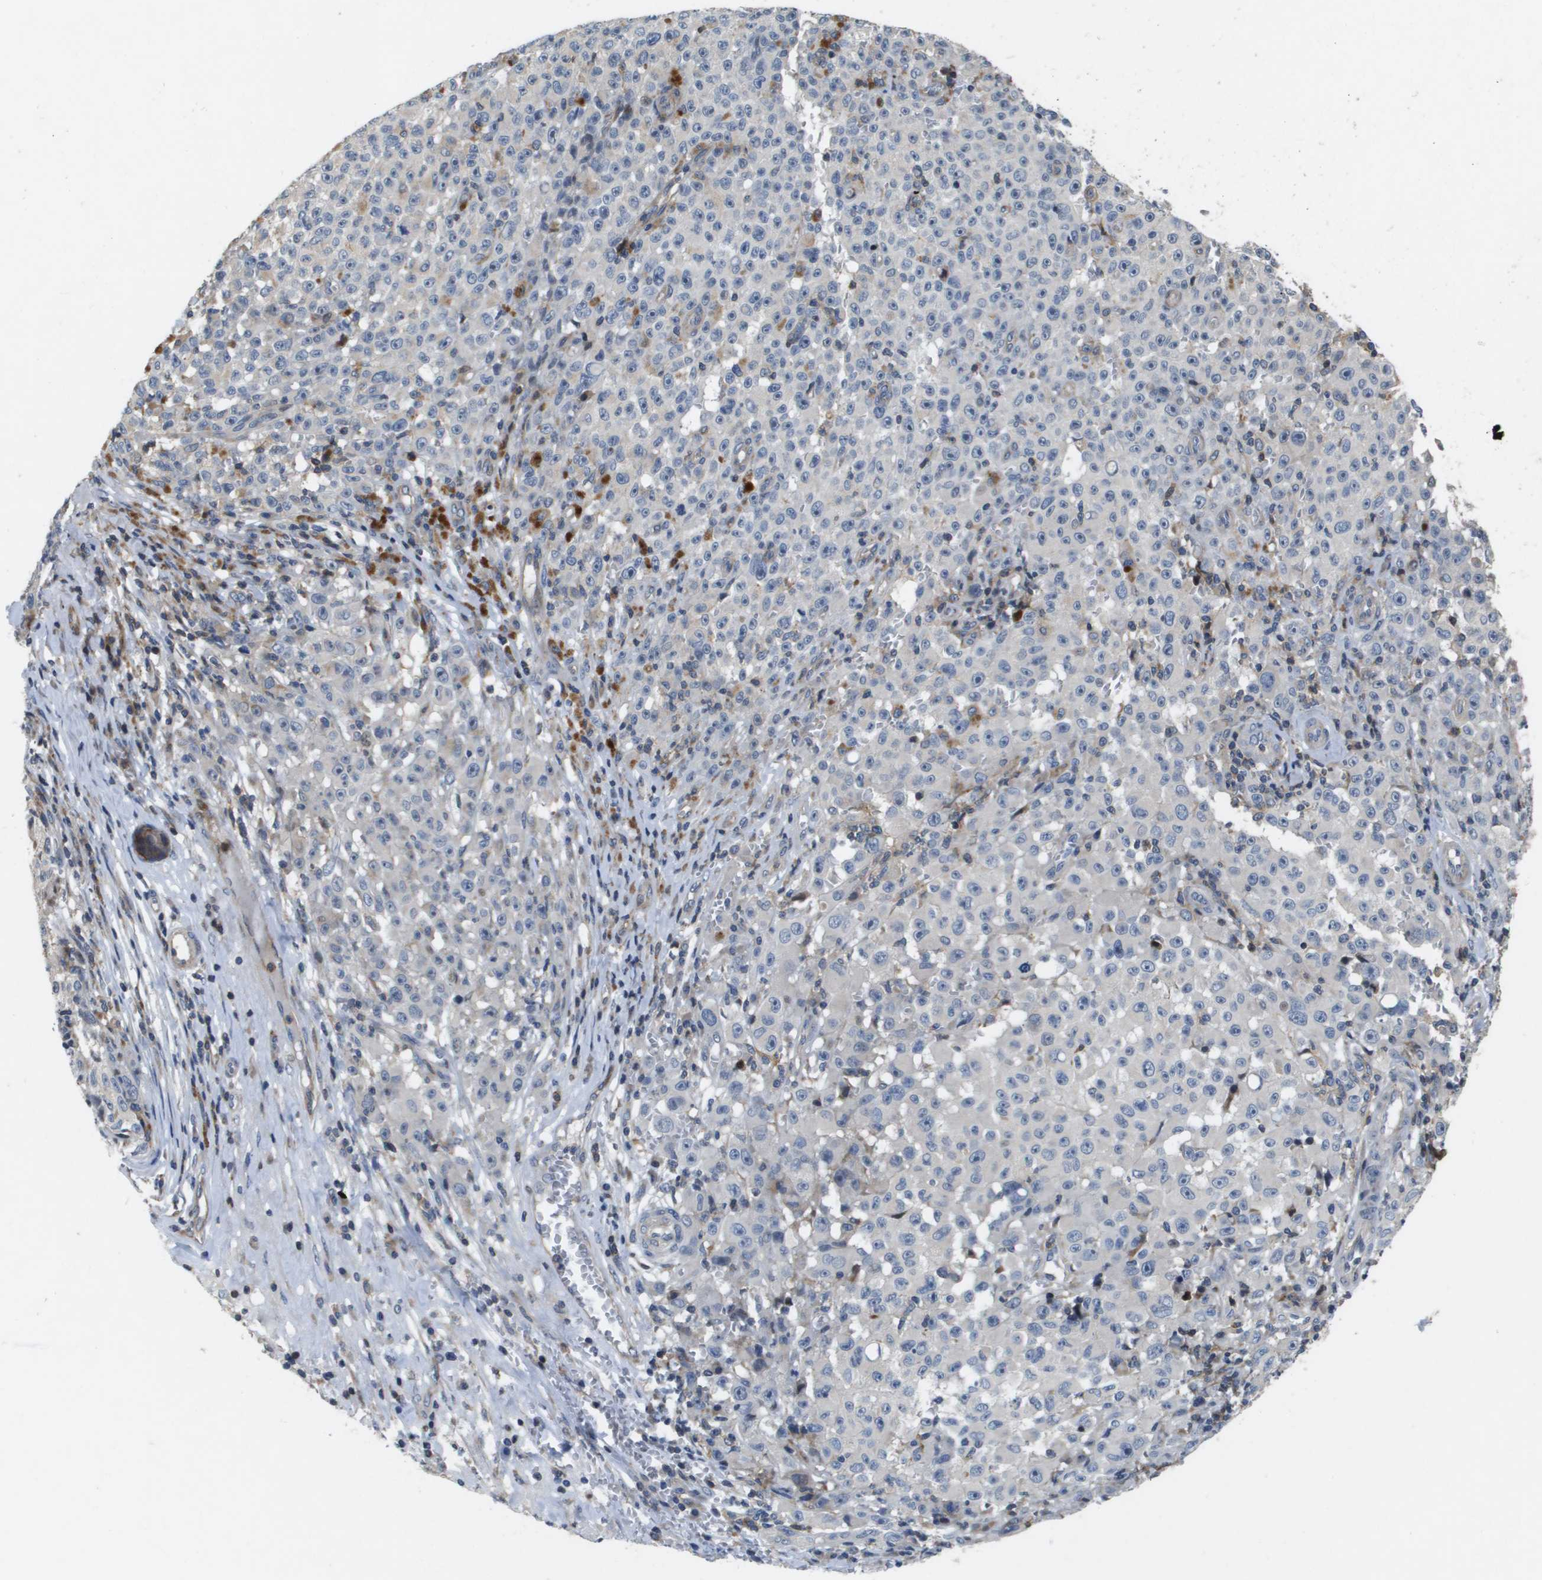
{"staining": {"intensity": "weak", "quantity": "<25%", "location": "nuclear"}, "tissue": "melanoma", "cell_type": "Tumor cells", "image_type": "cancer", "snomed": [{"axis": "morphology", "description": "Malignant melanoma, NOS"}, {"axis": "topography", "description": "Skin"}], "caption": "The histopathology image shows no significant positivity in tumor cells of melanoma. (DAB immunohistochemistry, high magnification).", "gene": "SCN4B", "patient": {"sex": "female", "age": 82}}